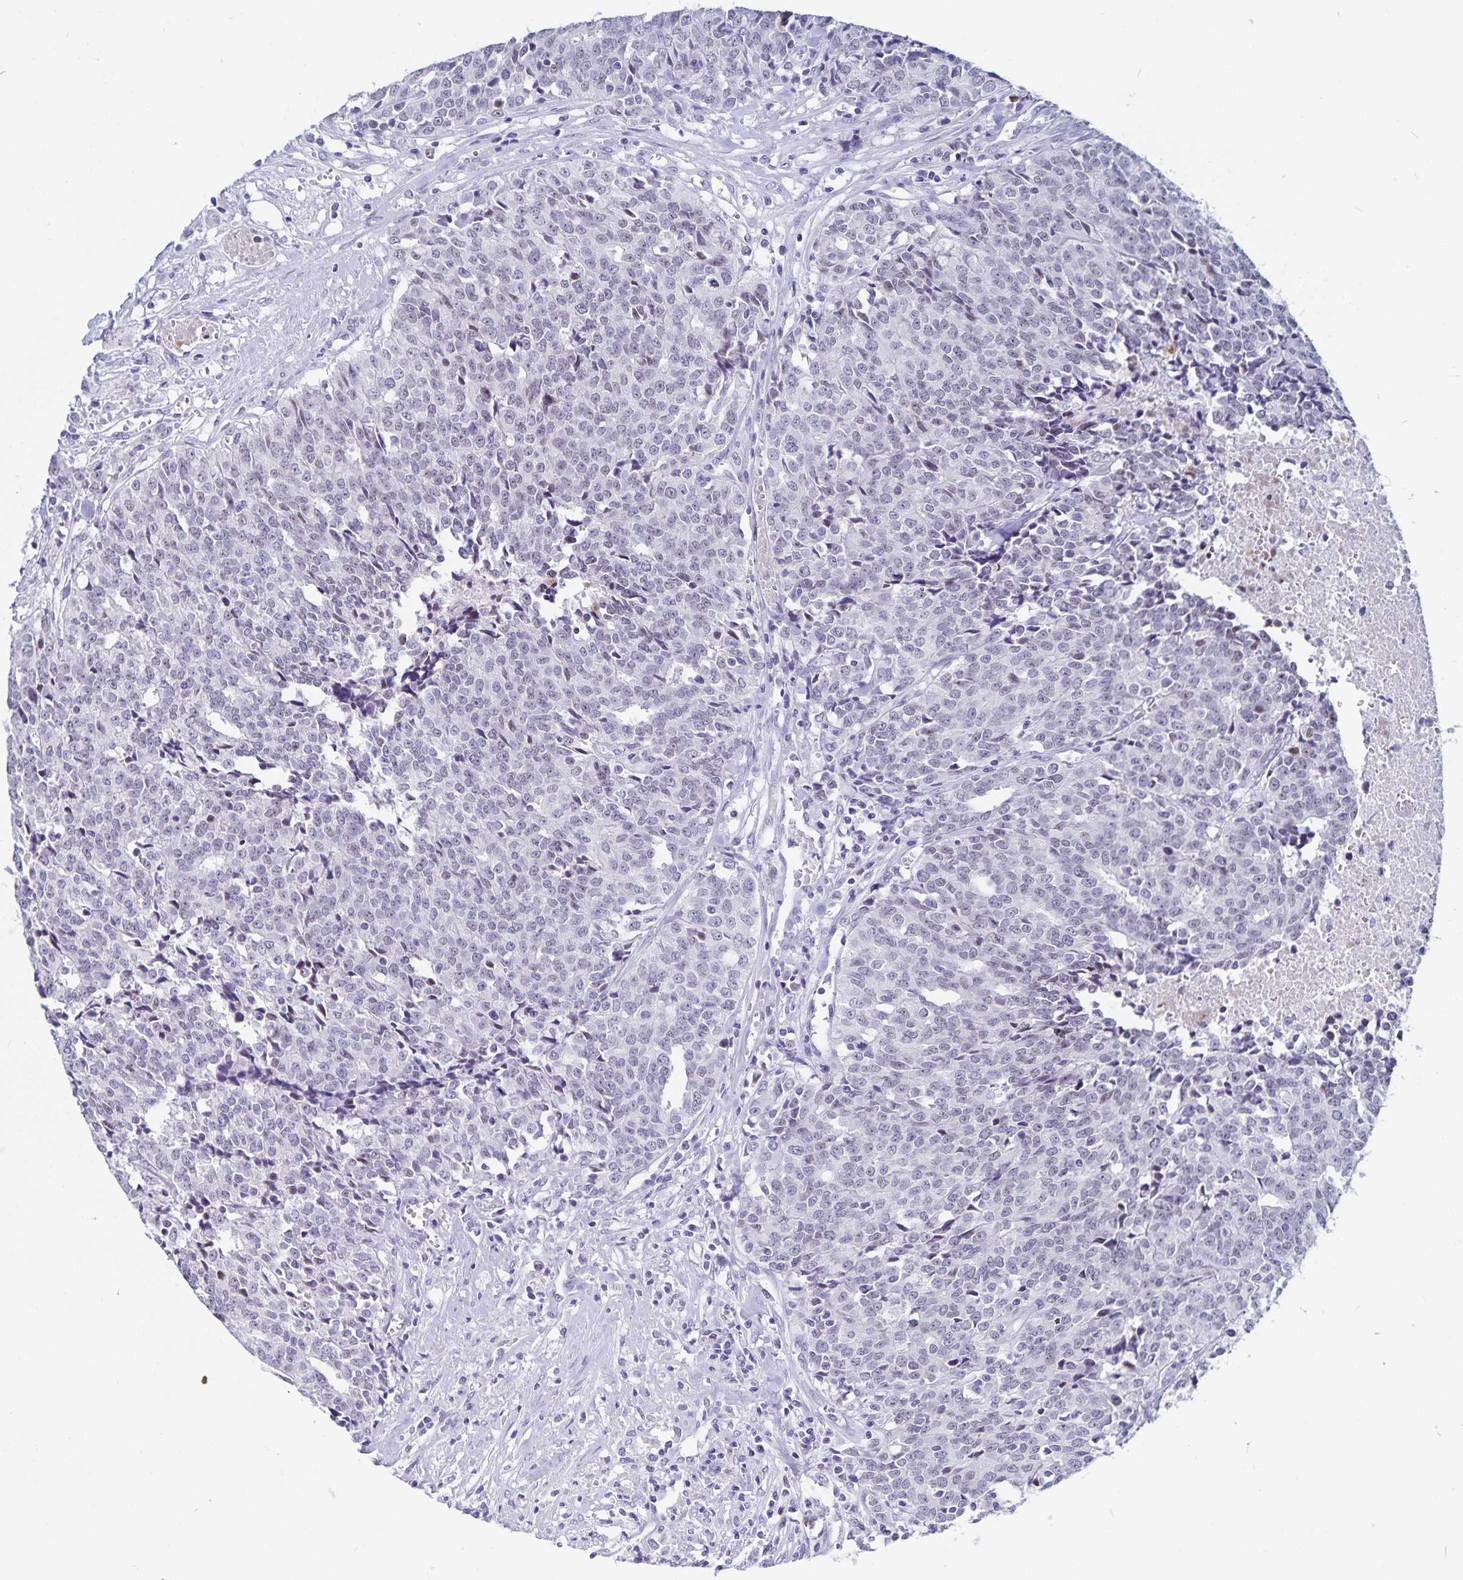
{"staining": {"intensity": "negative", "quantity": "none", "location": "none"}, "tissue": "prostate cancer", "cell_type": "Tumor cells", "image_type": "cancer", "snomed": [{"axis": "morphology", "description": "Adenocarcinoma, High grade"}, {"axis": "topography", "description": "Prostate and seminal vesicle, NOS"}], "caption": "Tumor cells are negative for brown protein staining in prostate cancer.", "gene": "HMGB3", "patient": {"sex": "male", "age": 60}}